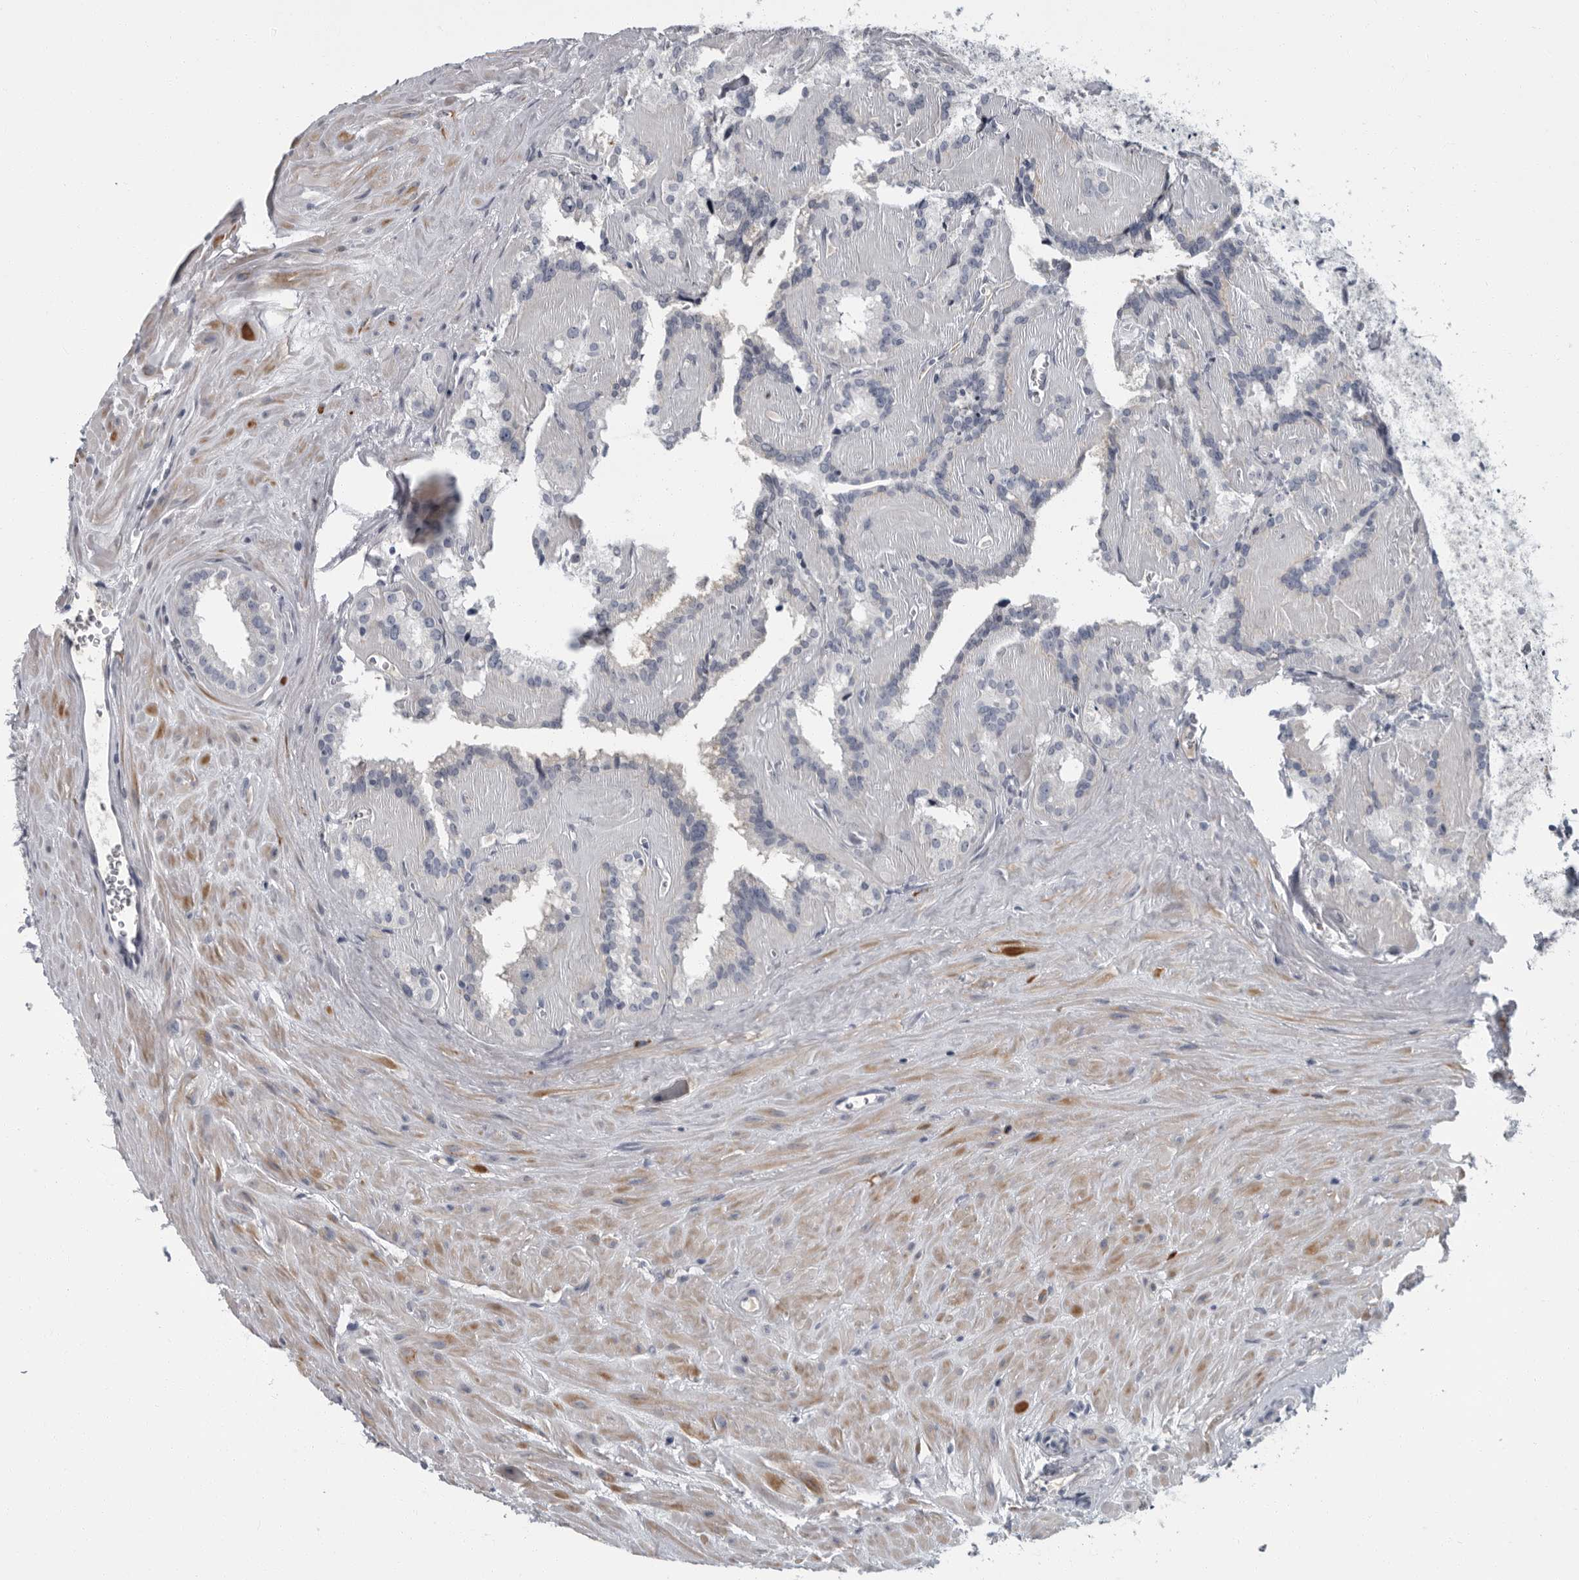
{"staining": {"intensity": "negative", "quantity": "none", "location": "none"}, "tissue": "seminal vesicle", "cell_type": "Glandular cells", "image_type": "normal", "snomed": [{"axis": "morphology", "description": "Normal tissue, NOS"}, {"axis": "topography", "description": "Prostate"}, {"axis": "topography", "description": "Seminal veicle"}], "caption": "Immunohistochemistry micrograph of benign seminal vesicle: human seminal vesicle stained with DAB (3,3'-diaminobenzidine) displays no significant protein expression in glandular cells. (DAB immunohistochemistry, high magnification).", "gene": "SLC25A39", "patient": {"sex": "male", "age": 59}}